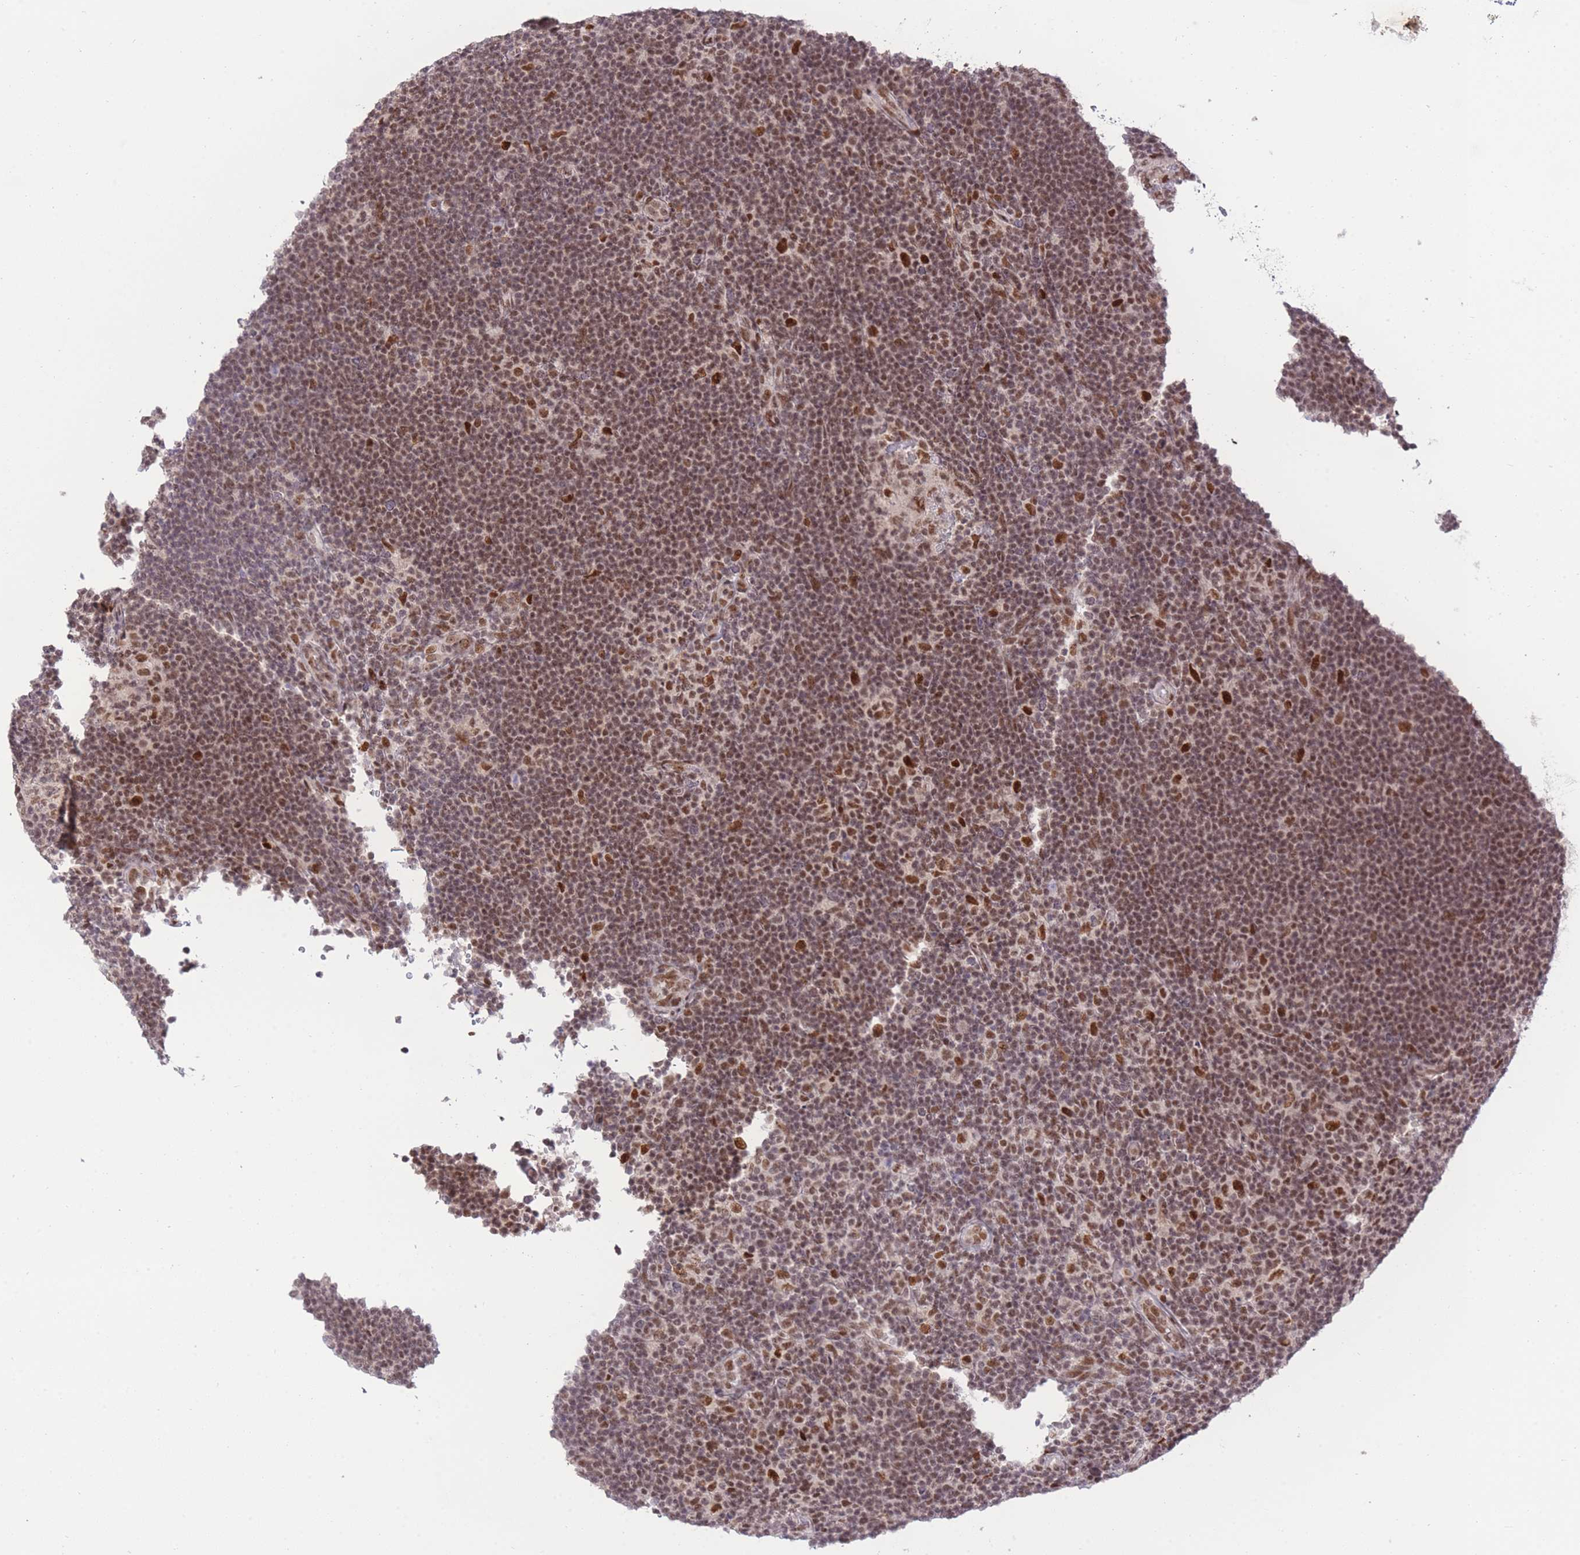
{"staining": {"intensity": "strong", "quantity": ">75%", "location": "nuclear"}, "tissue": "lymphoma", "cell_type": "Tumor cells", "image_type": "cancer", "snomed": [{"axis": "morphology", "description": "Hodgkin's disease, NOS"}, {"axis": "topography", "description": "Lymph node"}], "caption": "Human lymphoma stained with a brown dye reveals strong nuclear positive positivity in about >75% of tumor cells.", "gene": "CARD8", "patient": {"sex": "female", "age": 57}}